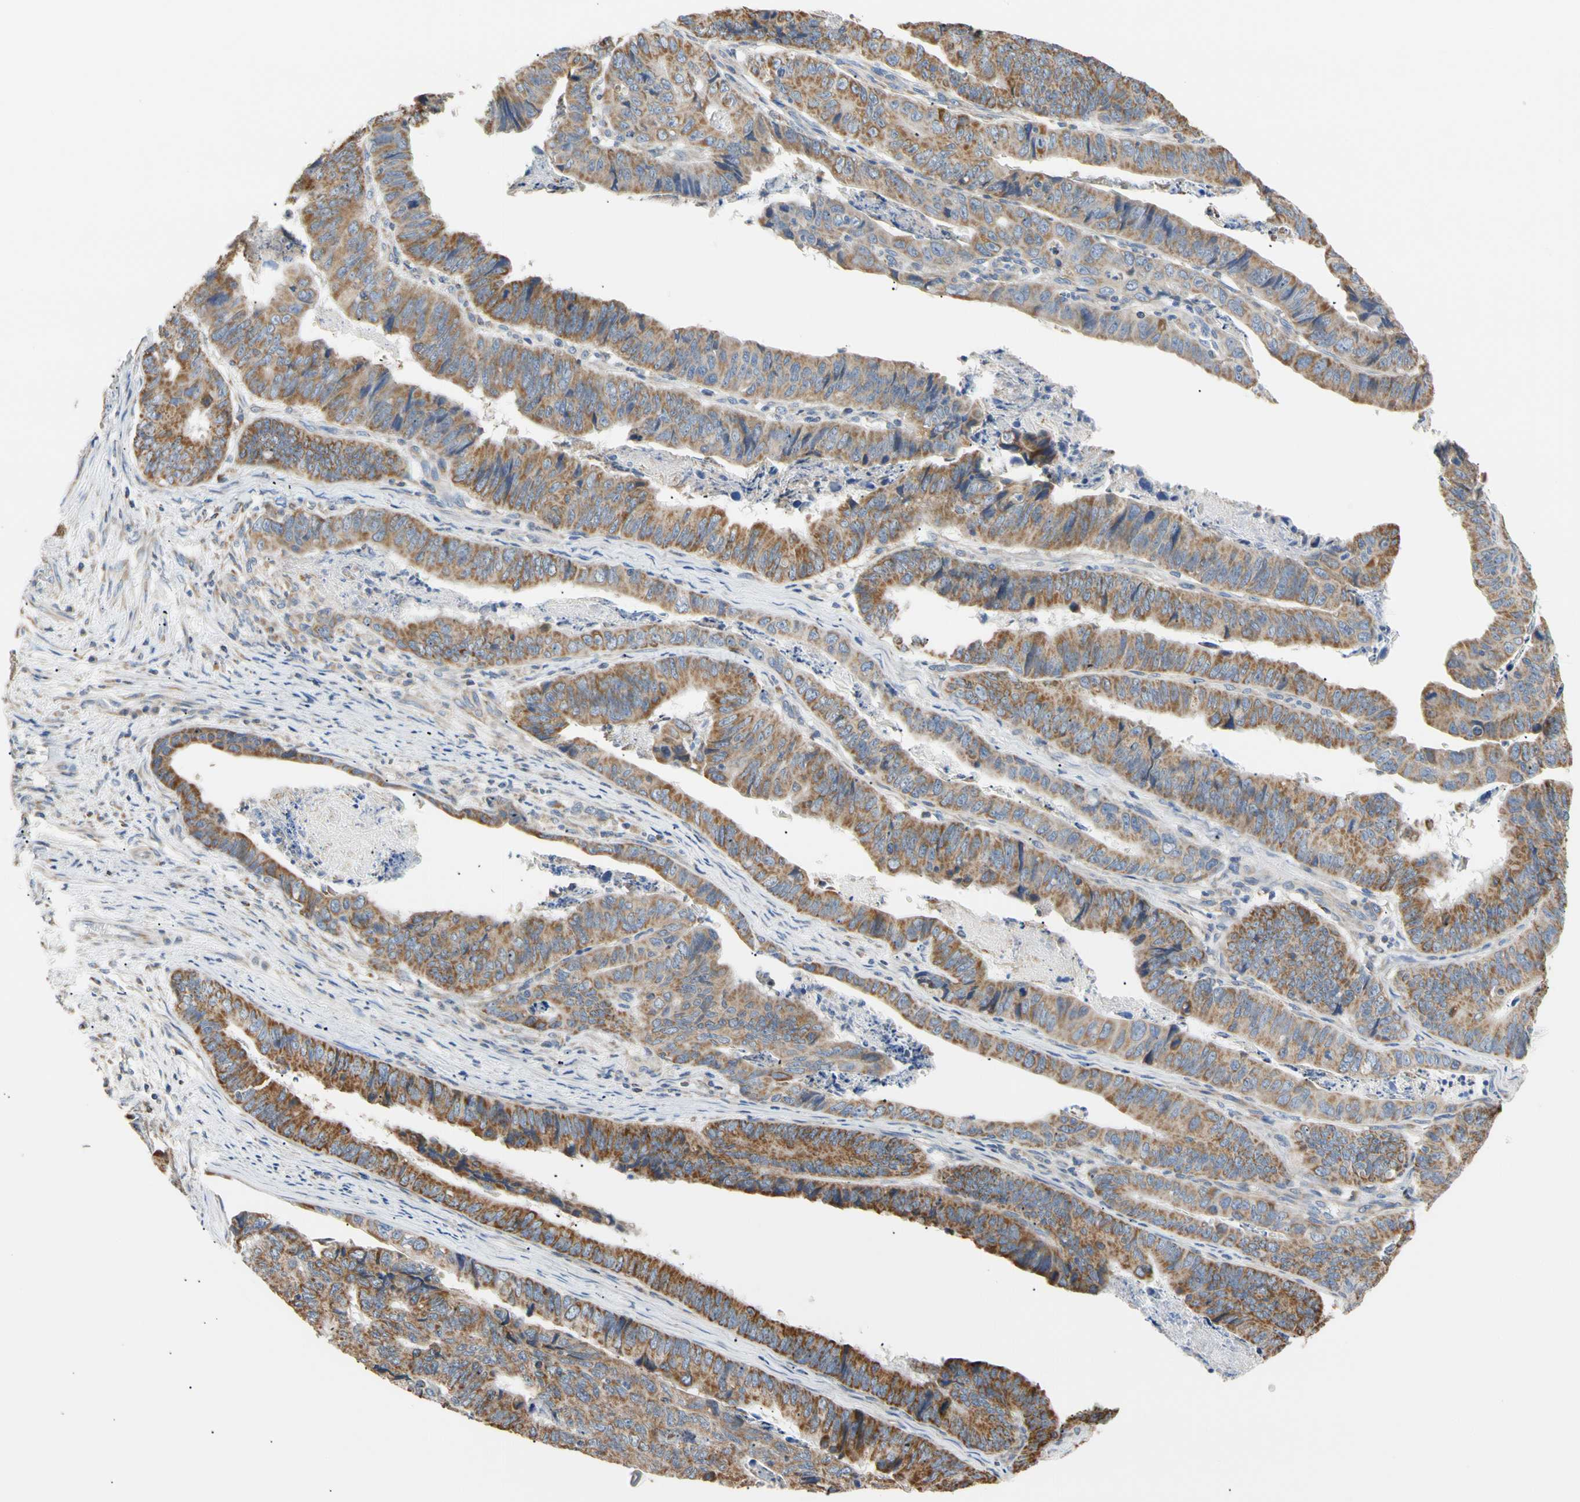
{"staining": {"intensity": "moderate", "quantity": ">75%", "location": "cytoplasmic/membranous"}, "tissue": "stomach cancer", "cell_type": "Tumor cells", "image_type": "cancer", "snomed": [{"axis": "morphology", "description": "Adenocarcinoma, NOS"}, {"axis": "topography", "description": "Stomach, lower"}], "caption": "Immunohistochemistry (IHC) image of neoplastic tissue: human stomach adenocarcinoma stained using IHC demonstrates medium levels of moderate protein expression localized specifically in the cytoplasmic/membranous of tumor cells, appearing as a cytoplasmic/membranous brown color.", "gene": "PLGRKT", "patient": {"sex": "male", "age": 77}}